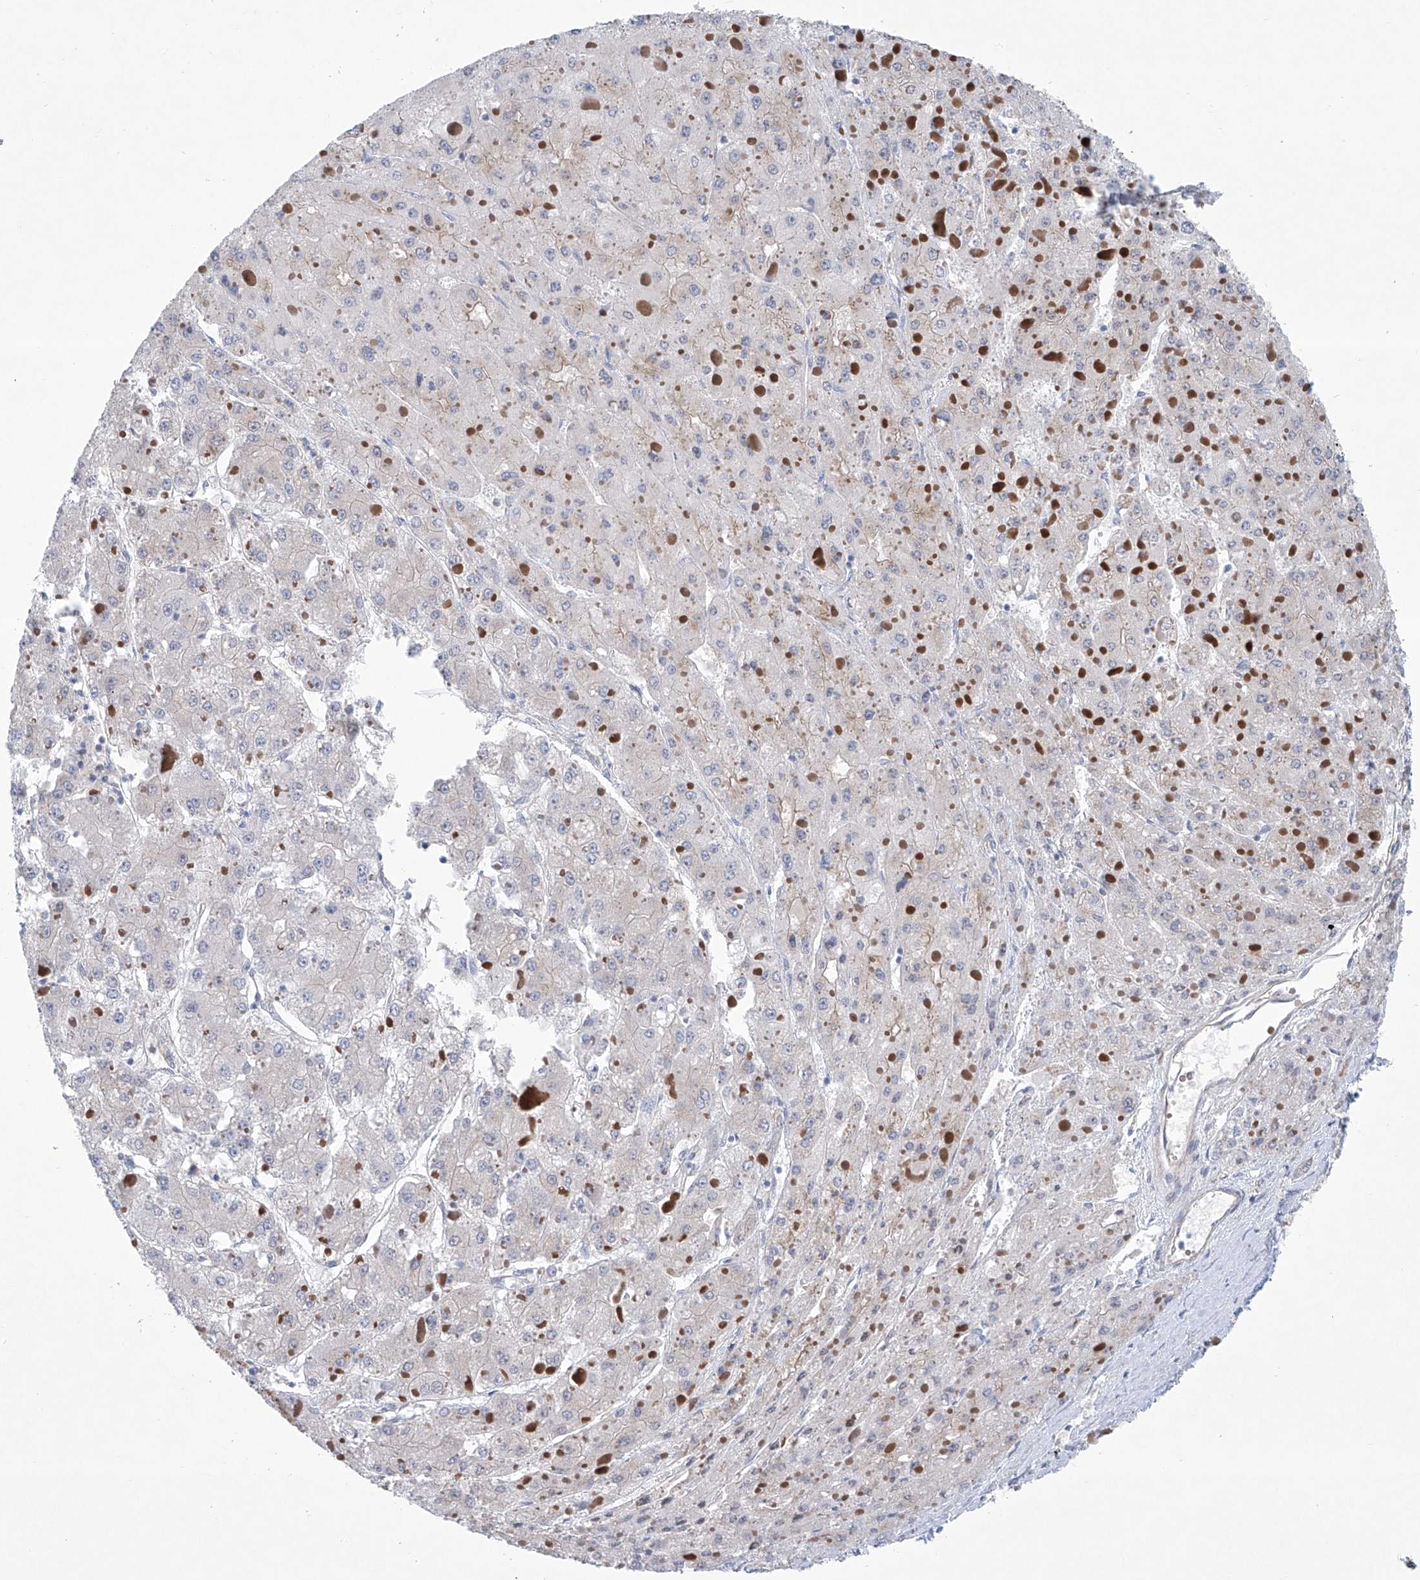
{"staining": {"intensity": "negative", "quantity": "none", "location": "none"}, "tissue": "liver cancer", "cell_type": "Tumor cells", "image_type": "cancer", "snomed": [{"axis": "morphology", "description": "Carcinoma, Hepatocellular, NOS"}, {"axis": "topography", "description": "Liver"}], "caption": "Immunohistochemical staining of liver cancer displays no significant expression in tumor cells.", "gene": "KLC4", "patient": {"sex": "female", "age": 73}}